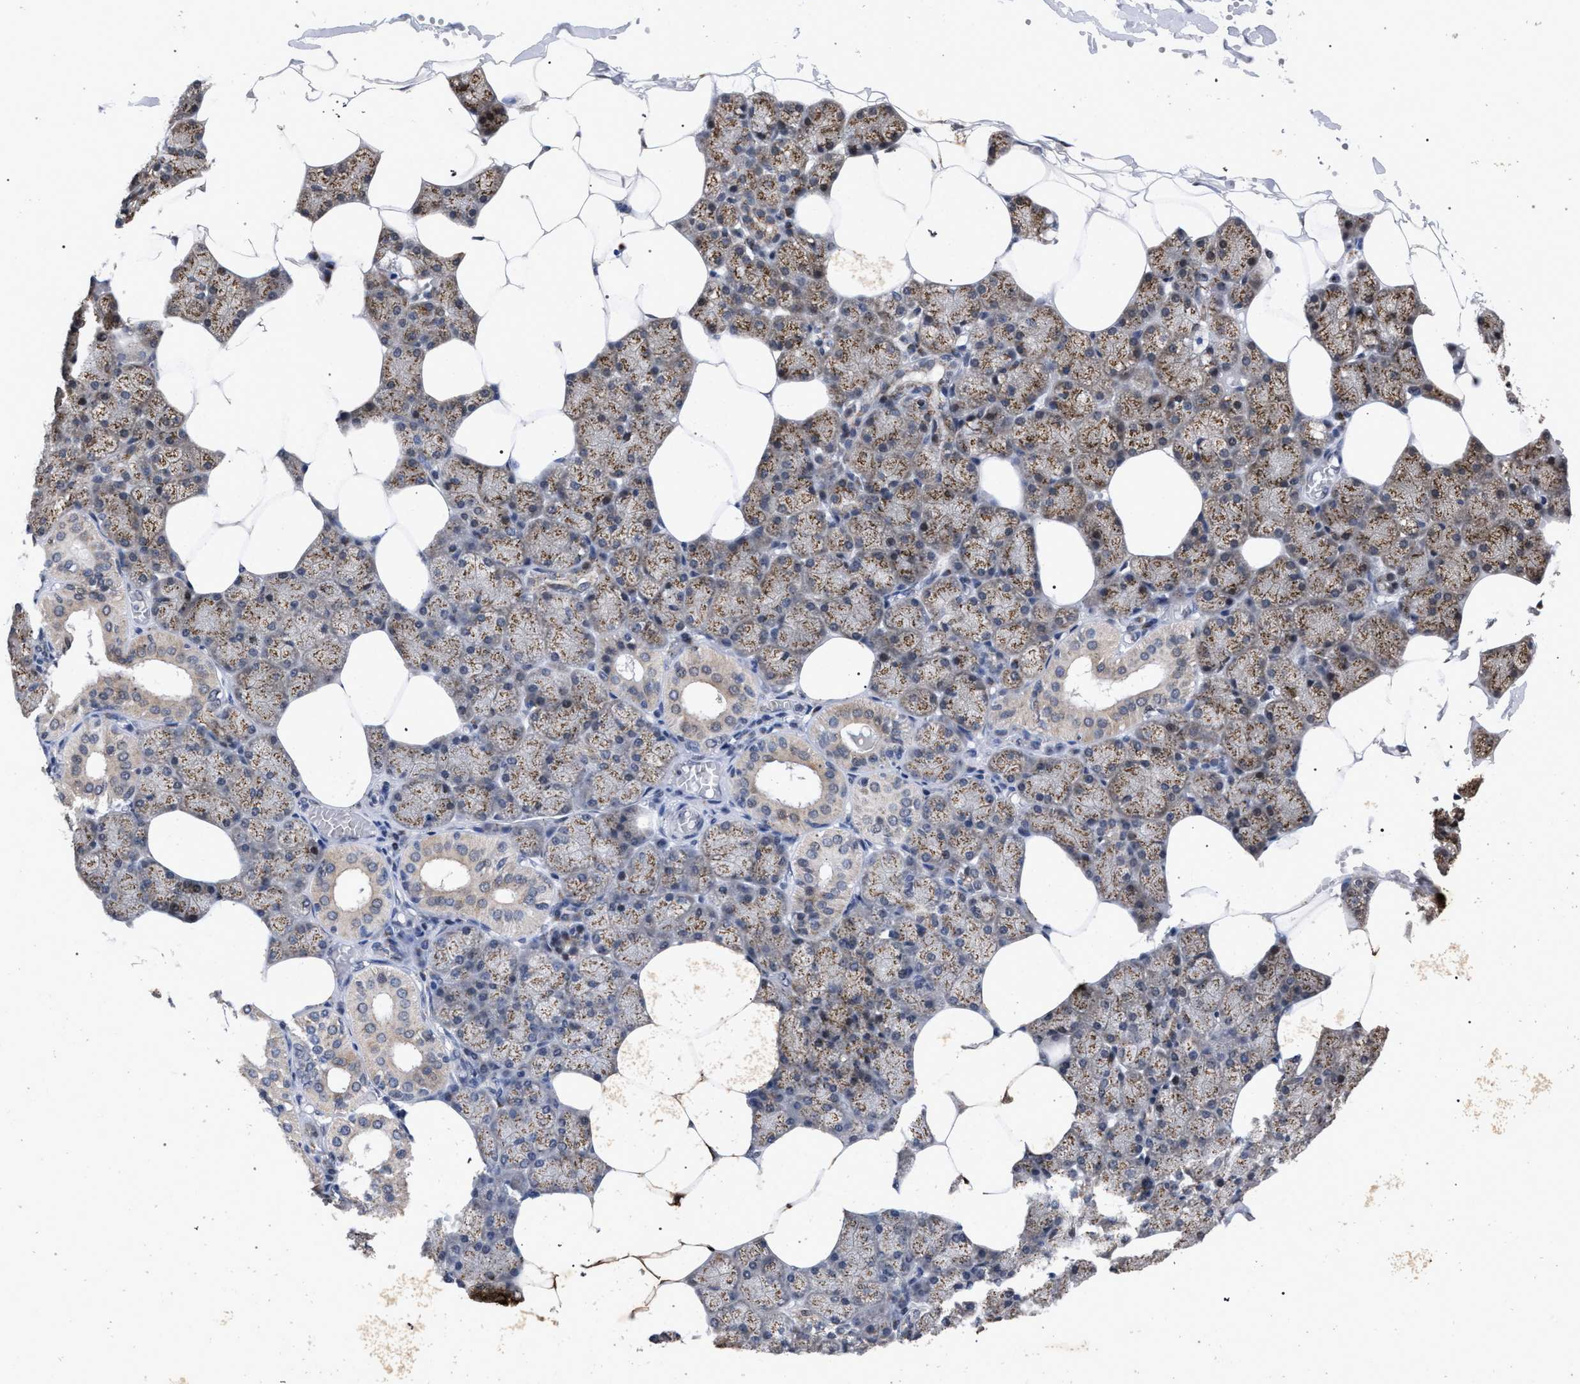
{"staining": {"intensity": "moderate", "quantity": ">75%", "location": "cytoplasmic/membranous"}, "tissue": "salivary gland", "cell_type": "Glandular cells", "image_type": "normal", "snomed": [{"axis": "morphology", "description": "Normal tissue, NOS"}, {"axis": "topography", "description": "Salivary gland"}], "caption": "Normal salivary gland displays moderate cytoplasmic/membranous expression in about >75% of glandular cells, visualized by immunohistochemistry. Using DAB (3,3'-diaminobenzidine) (brown) and hematoxylin (blue) stains, captured at high magnification using brightfield microscopy.", "gene": "GOLGA2", "patient": {"sex": "male", "age": 62}}